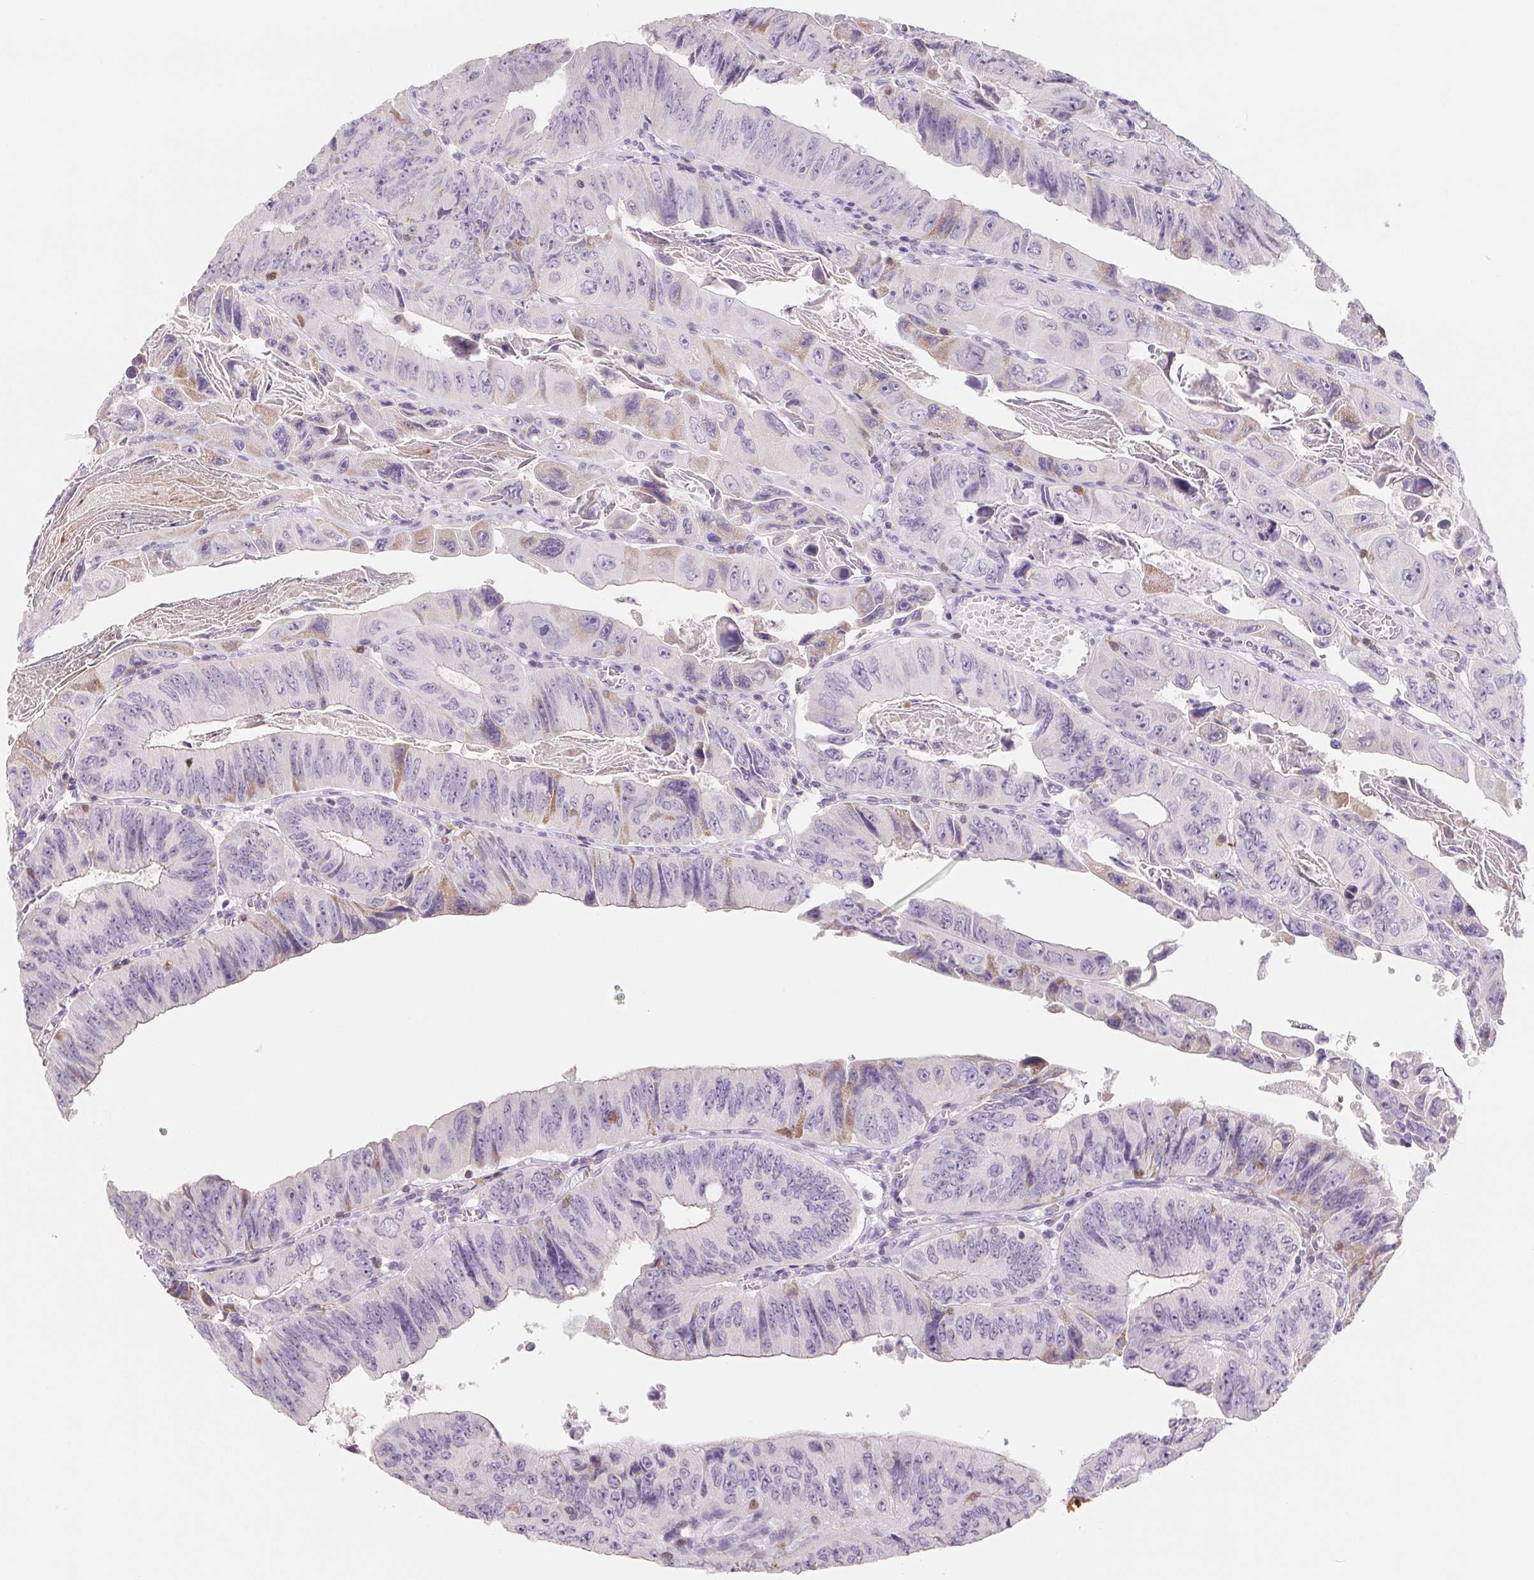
{"staining": {"intensity": "negative", "quantity": "none", "location": "none"}, "tissue": "colorectal cancer", "cell_type": "Tumor cells", "image_type": "cancer", "snomed": [{"axis": "morphology", "description": "Adenocarcinoma, NOS"}, {"axis": "topography", "description": "Colon"}], "caption": "The immunohistochemistry (IHC) histopathology image has no significant positivity in tumor cells of colorectal cancer (adenocarcinoma) tissue.", "gene": "CD69", "patient": {"sex": "female", "age": 84}}